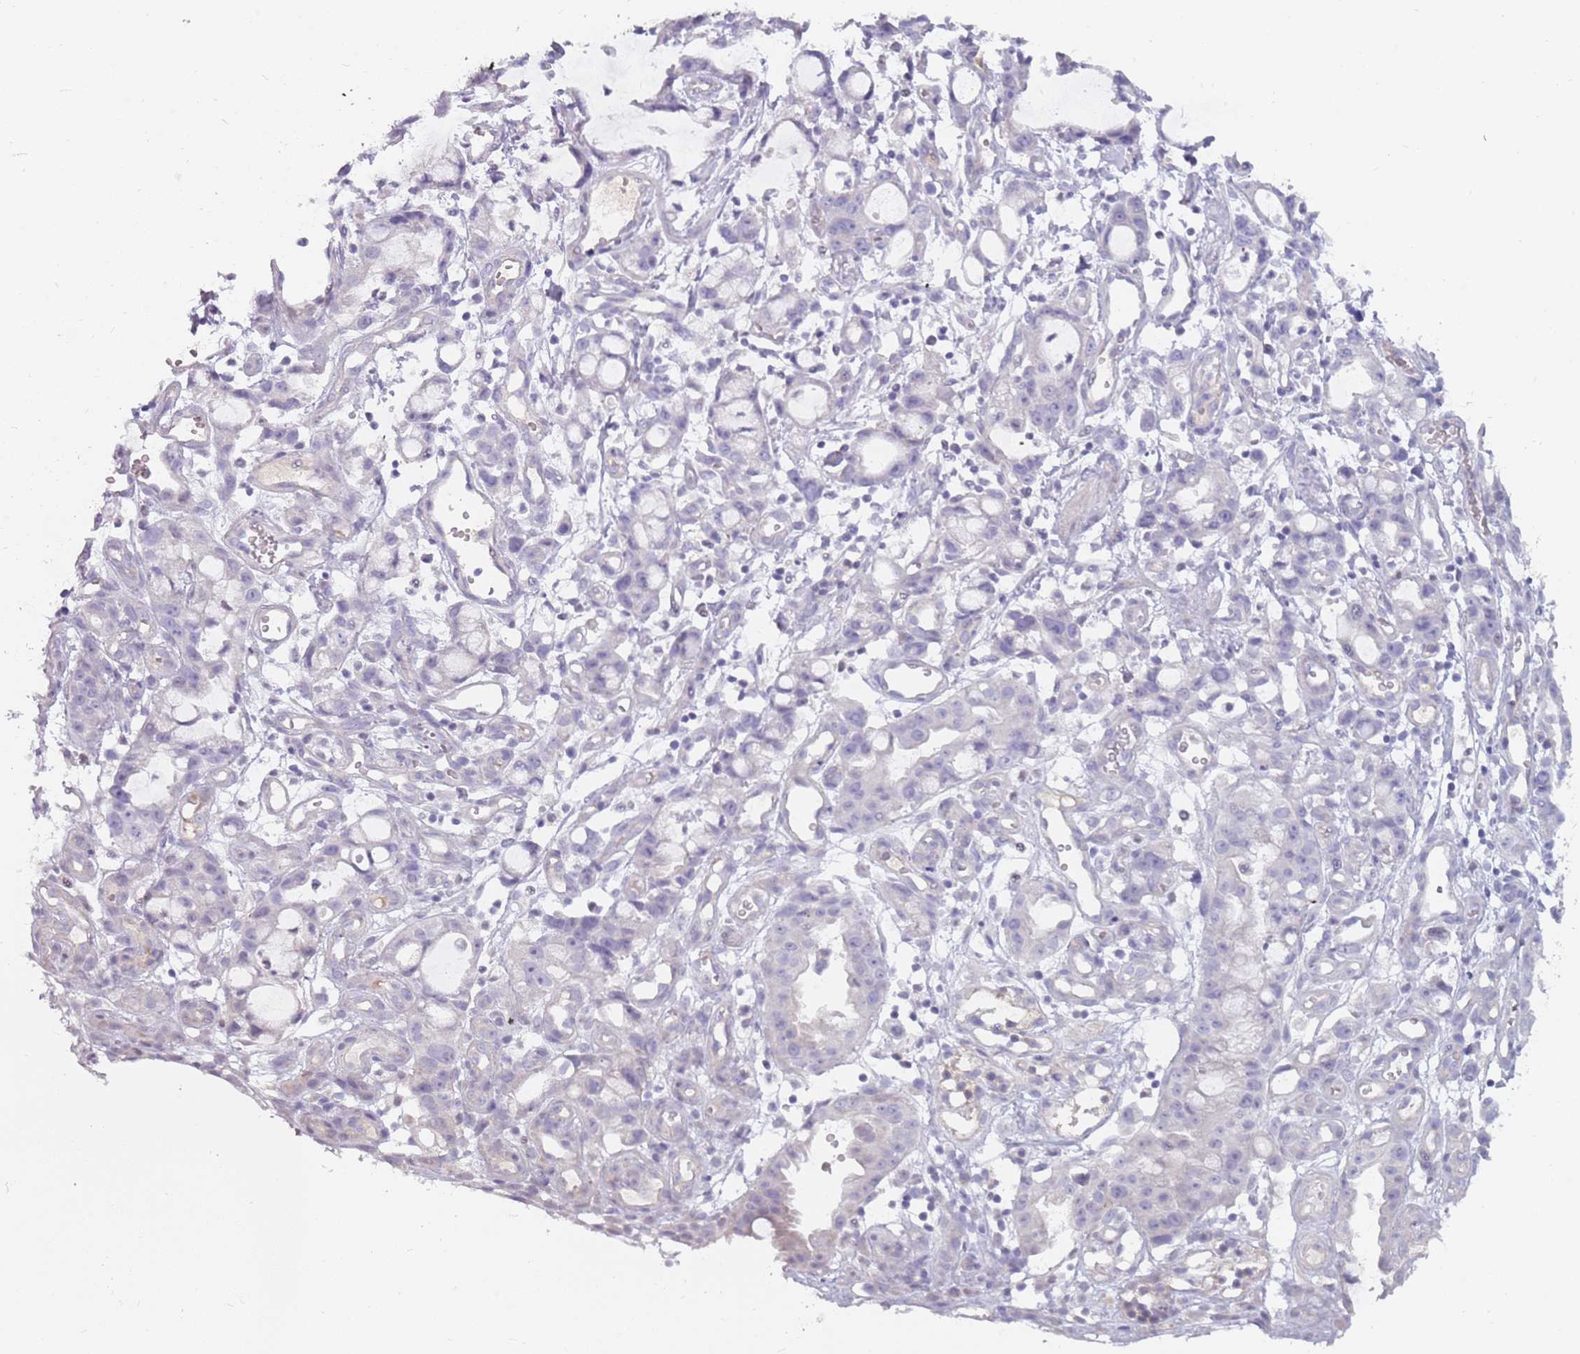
{"staining": {"intensity": "negative", "quantity": "none", "location": "none"}, "tissue": "stomach cancer", "cell_type": "Tumor cells", "image_type": "cancer", "snomed": [{"axis": "morphology", "description": "Adenocarcinoma, NOS"}, {"axis": "topography", "description": "Stomach"}], "caption": "The image demonstrates no staining of tumor cells in adenocarcinoma (stomach).", "gene": "DDX4", "patient": {"sex": "male", "age": 55}}